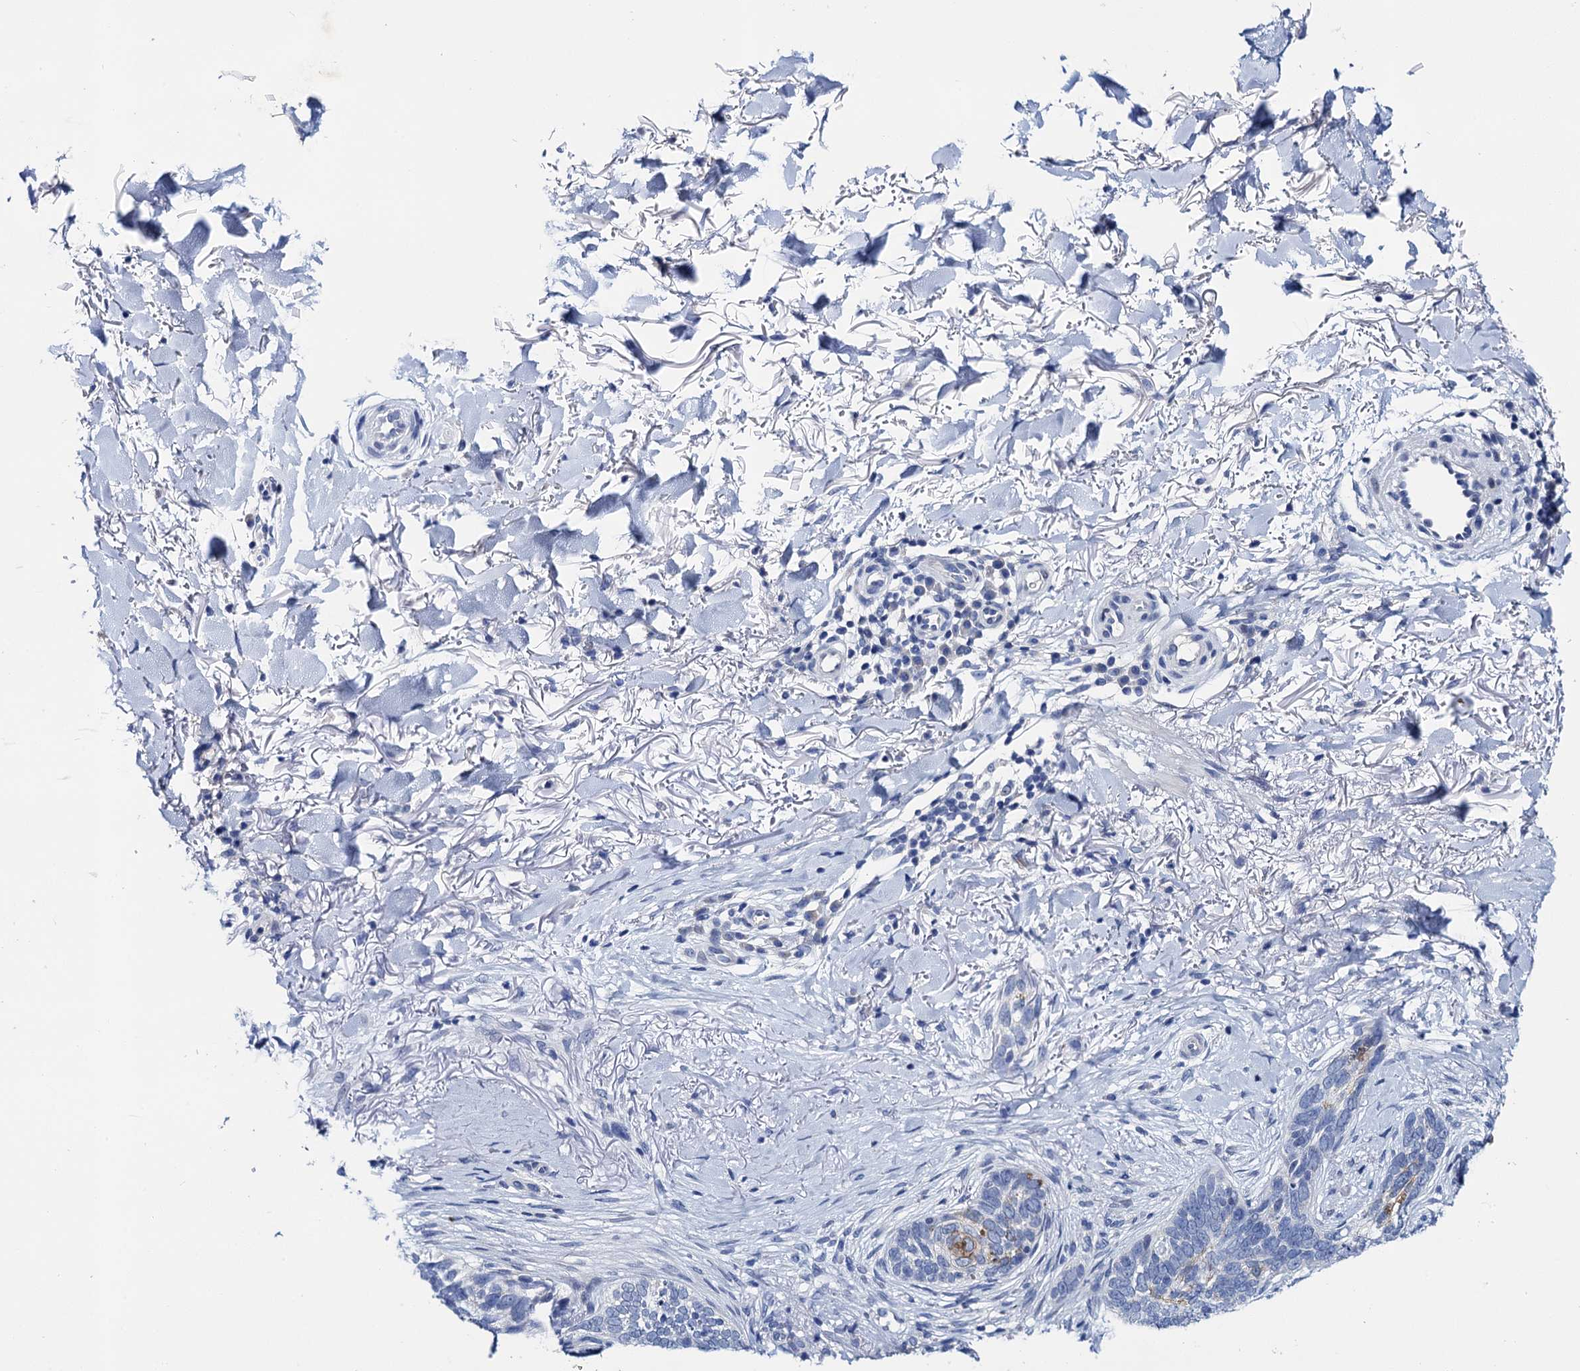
{"staining": {"intensity": "negative", "quantity": "none", "location": "none"}, "tissue": "skin cancer", "cell_type": "Tumor cells", "image_type": "cancer", "snomed": [{"axis": "morphology", "description": "Normal tissue, NOS"}, {"axis": "morphology", "description": "Basal cell carcinoma"}, {"axis": "topography", "description": "Skin"}], "caption": "DAB immunohistochemical staining of human skin cancer reveals no significant positivity in tumor cells. (IHC, brightfield microscopy, high magnification).", "gene": "LYPD3", "patient": {"sex": "female", "age": 67}}